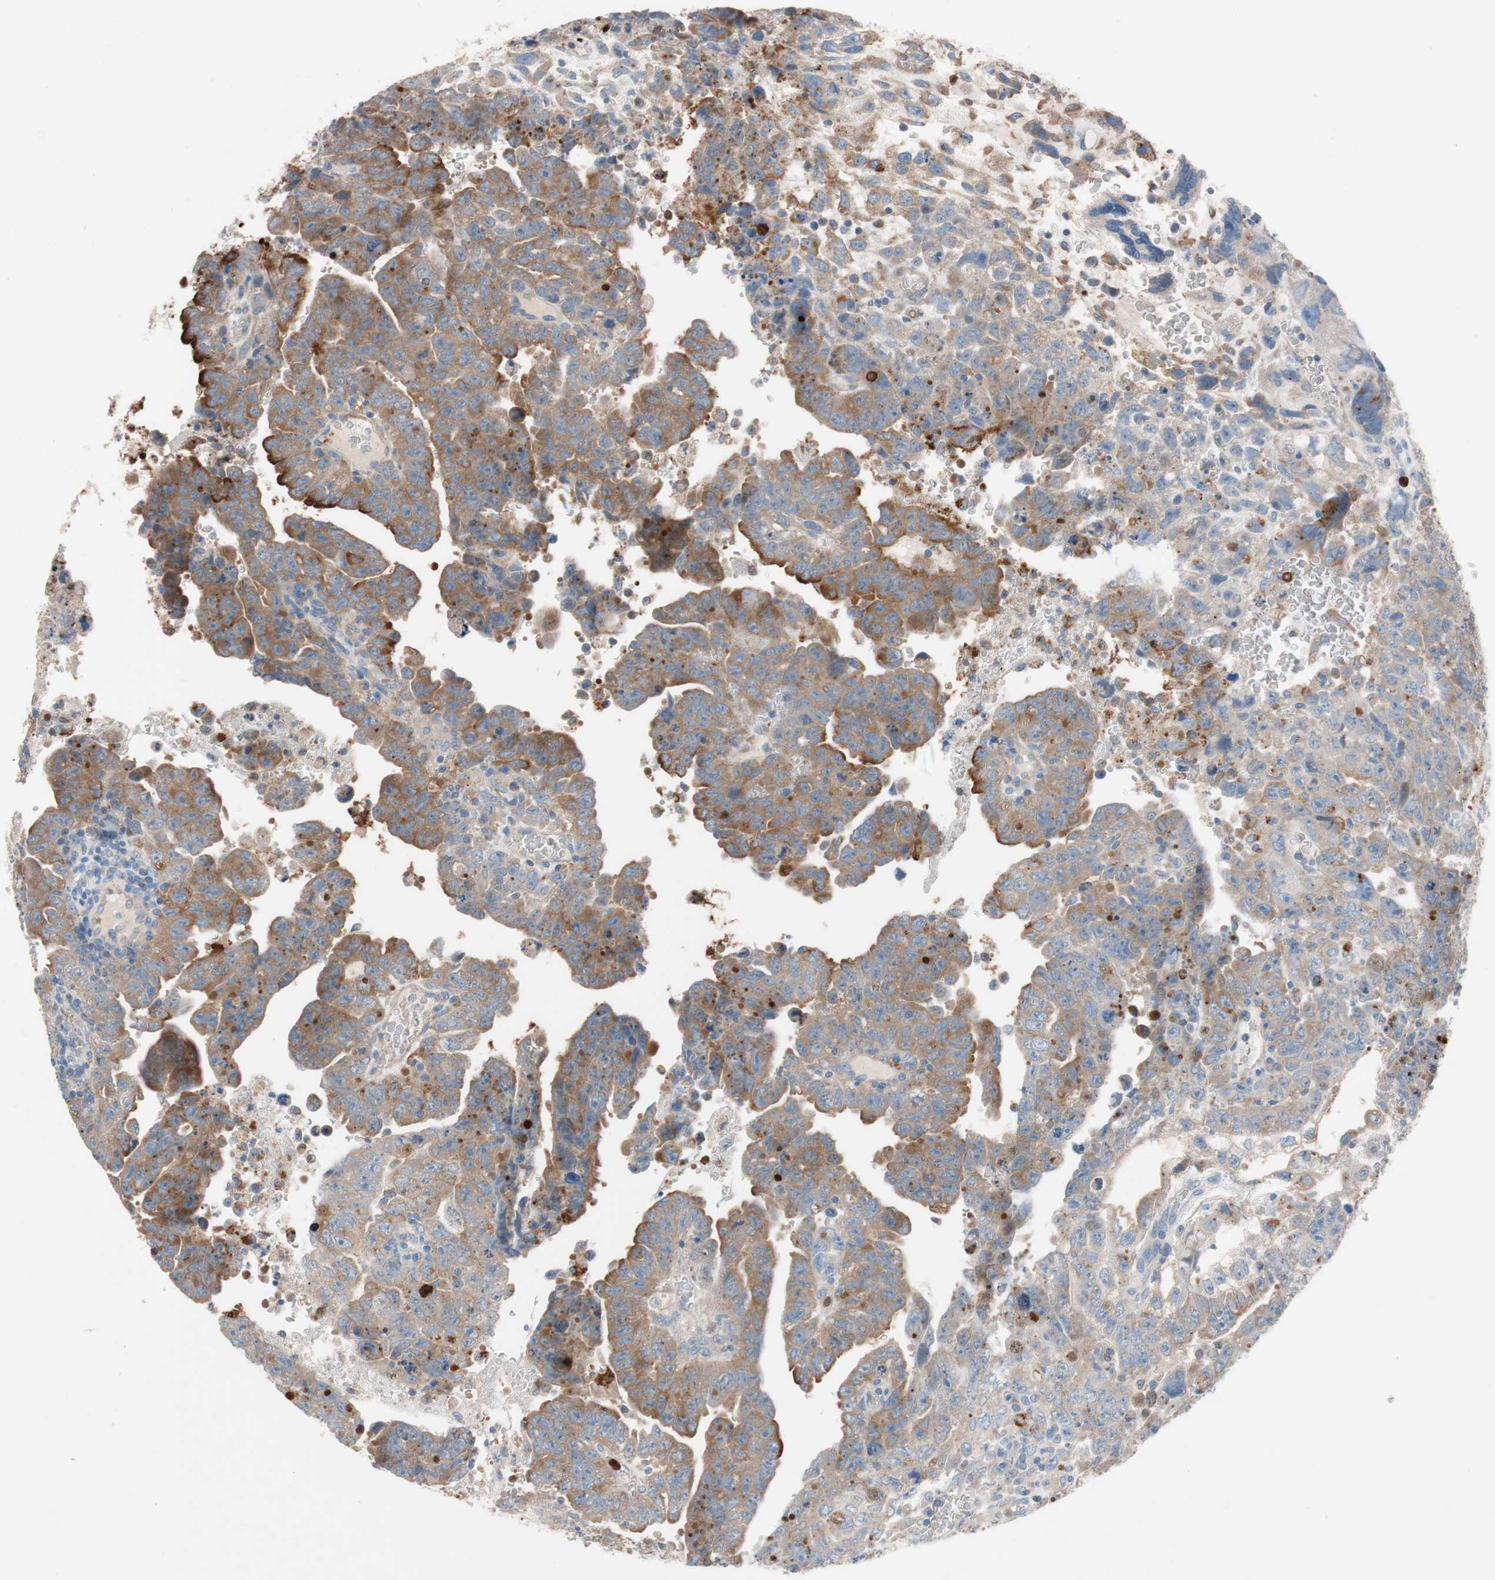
{"staining": {"intensity": "moderate", "quantity": ">75%", "location": "cytoplasmic/membranous"}, "tissue": "testis cancer", "cell_type": "Tumor cells", "image_type": "cancer", "snomed": [{"axis": "morphology", "description": "Carcinoma, Embryonal, NOS"}, {"axis": "topography", "description": "Testis"}], "caption": "High-power microscopy captured an IHC histopathology image of testis embryonal carcinoma, revealing moderate cytoplasmic/membranous positivity in about >75% of tumor cells.", "gene": "CLEC4D", "patient": {"sex": "male", "age": 28}}